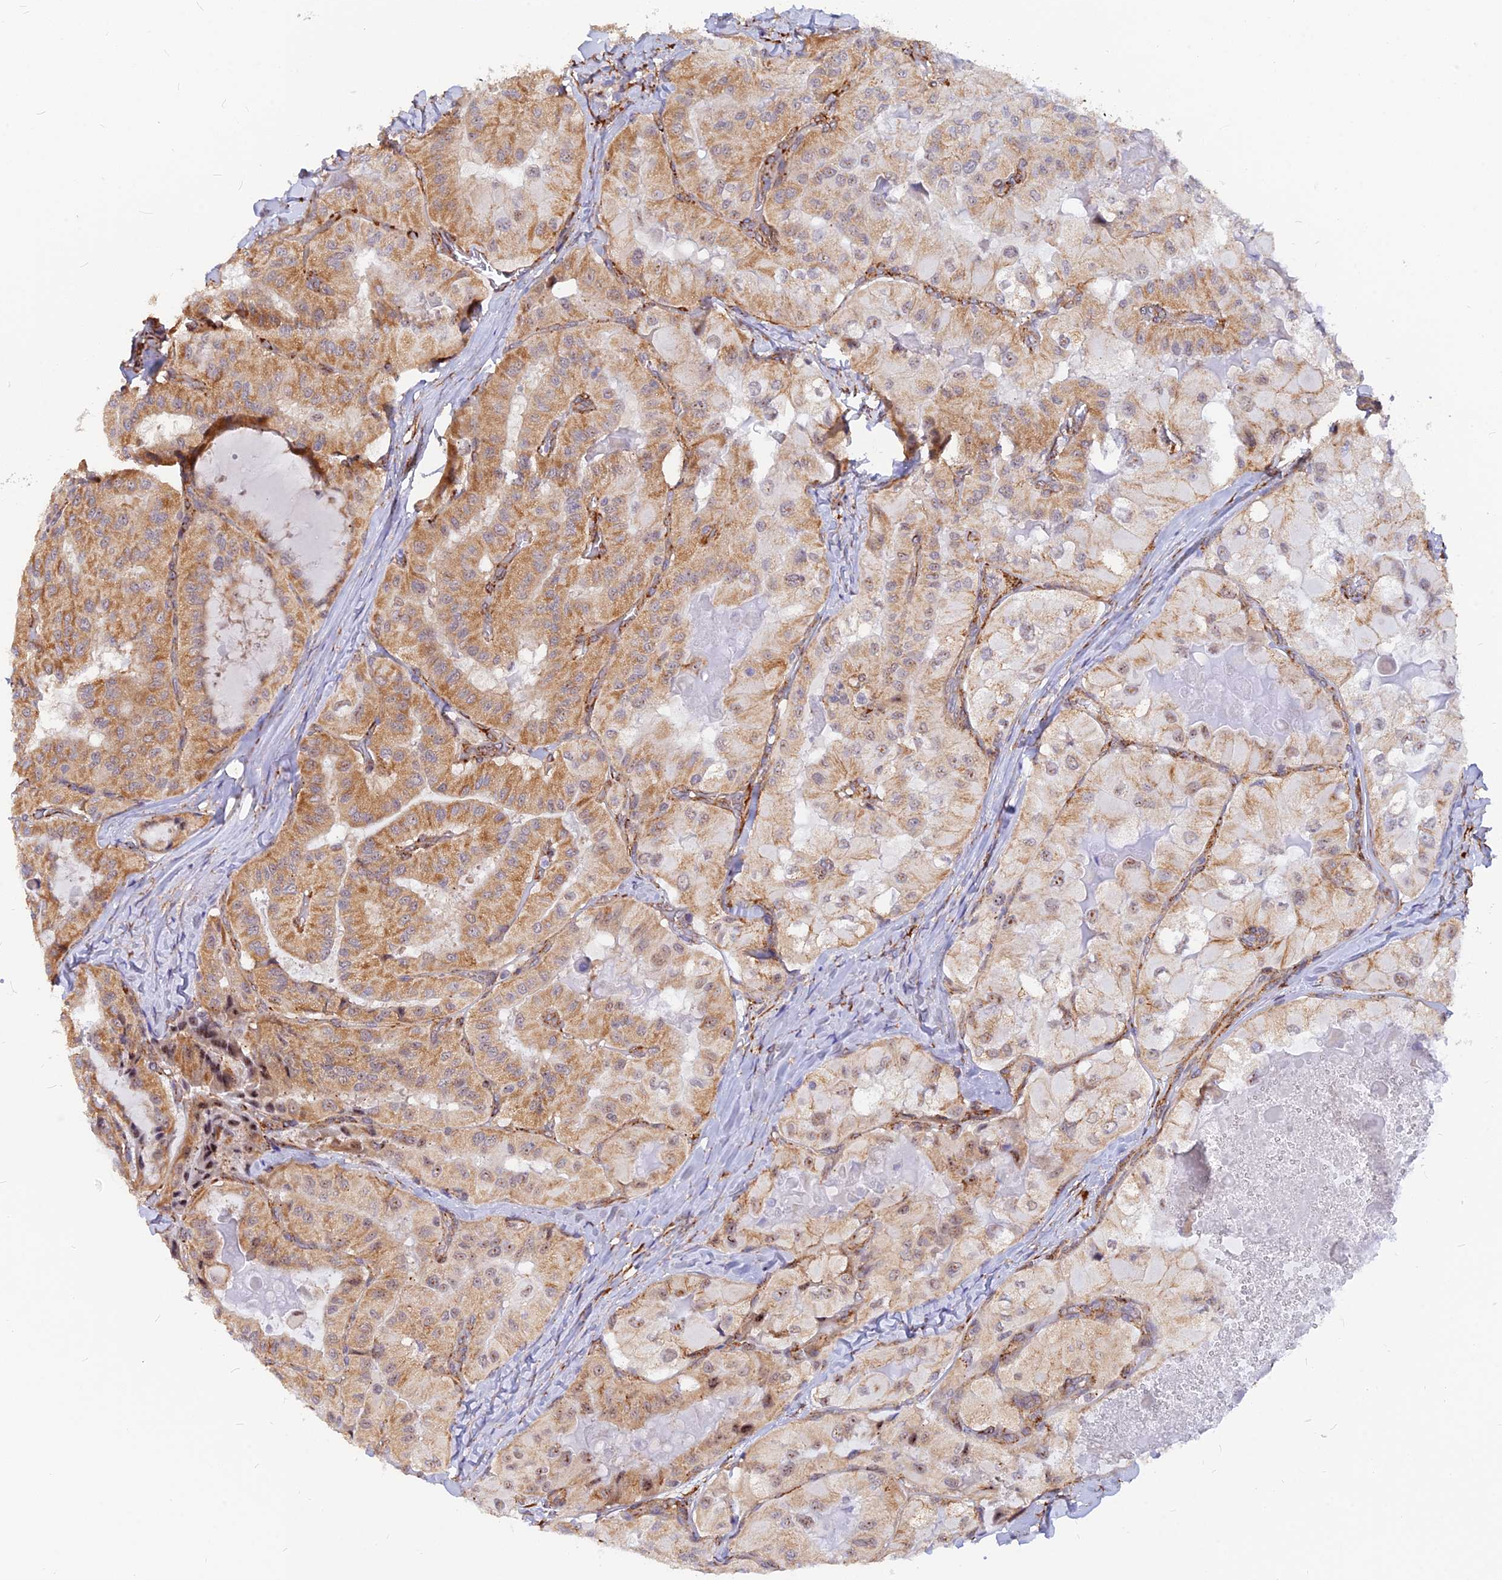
{"staining": {"intensity": "moderate", "quantity": "25%-75%", "location": "cytoplasmic/membranous,nuclear"}, "tissue": "thyroid cancer", "cell_type": "Tumor cells", "image_type": "cancer", "snomed": [{"axis": "morphology", "description": "Normal tissue, NOS"}, {"axis": "morphology", "description": "Papillary adenocarcinoma, NOS"}, {"axis": "topography", "description": "Thyroid gland"}], "caption": "Thyroid papillary adenocarcinoma stained with a brown dye displays moderate cytoplasmic/membranous and nuclear positive expression in about 25%-75% of tumor cells.", "gene": "VSTM2L", "patient": {"sex": "female", "age": 59}}